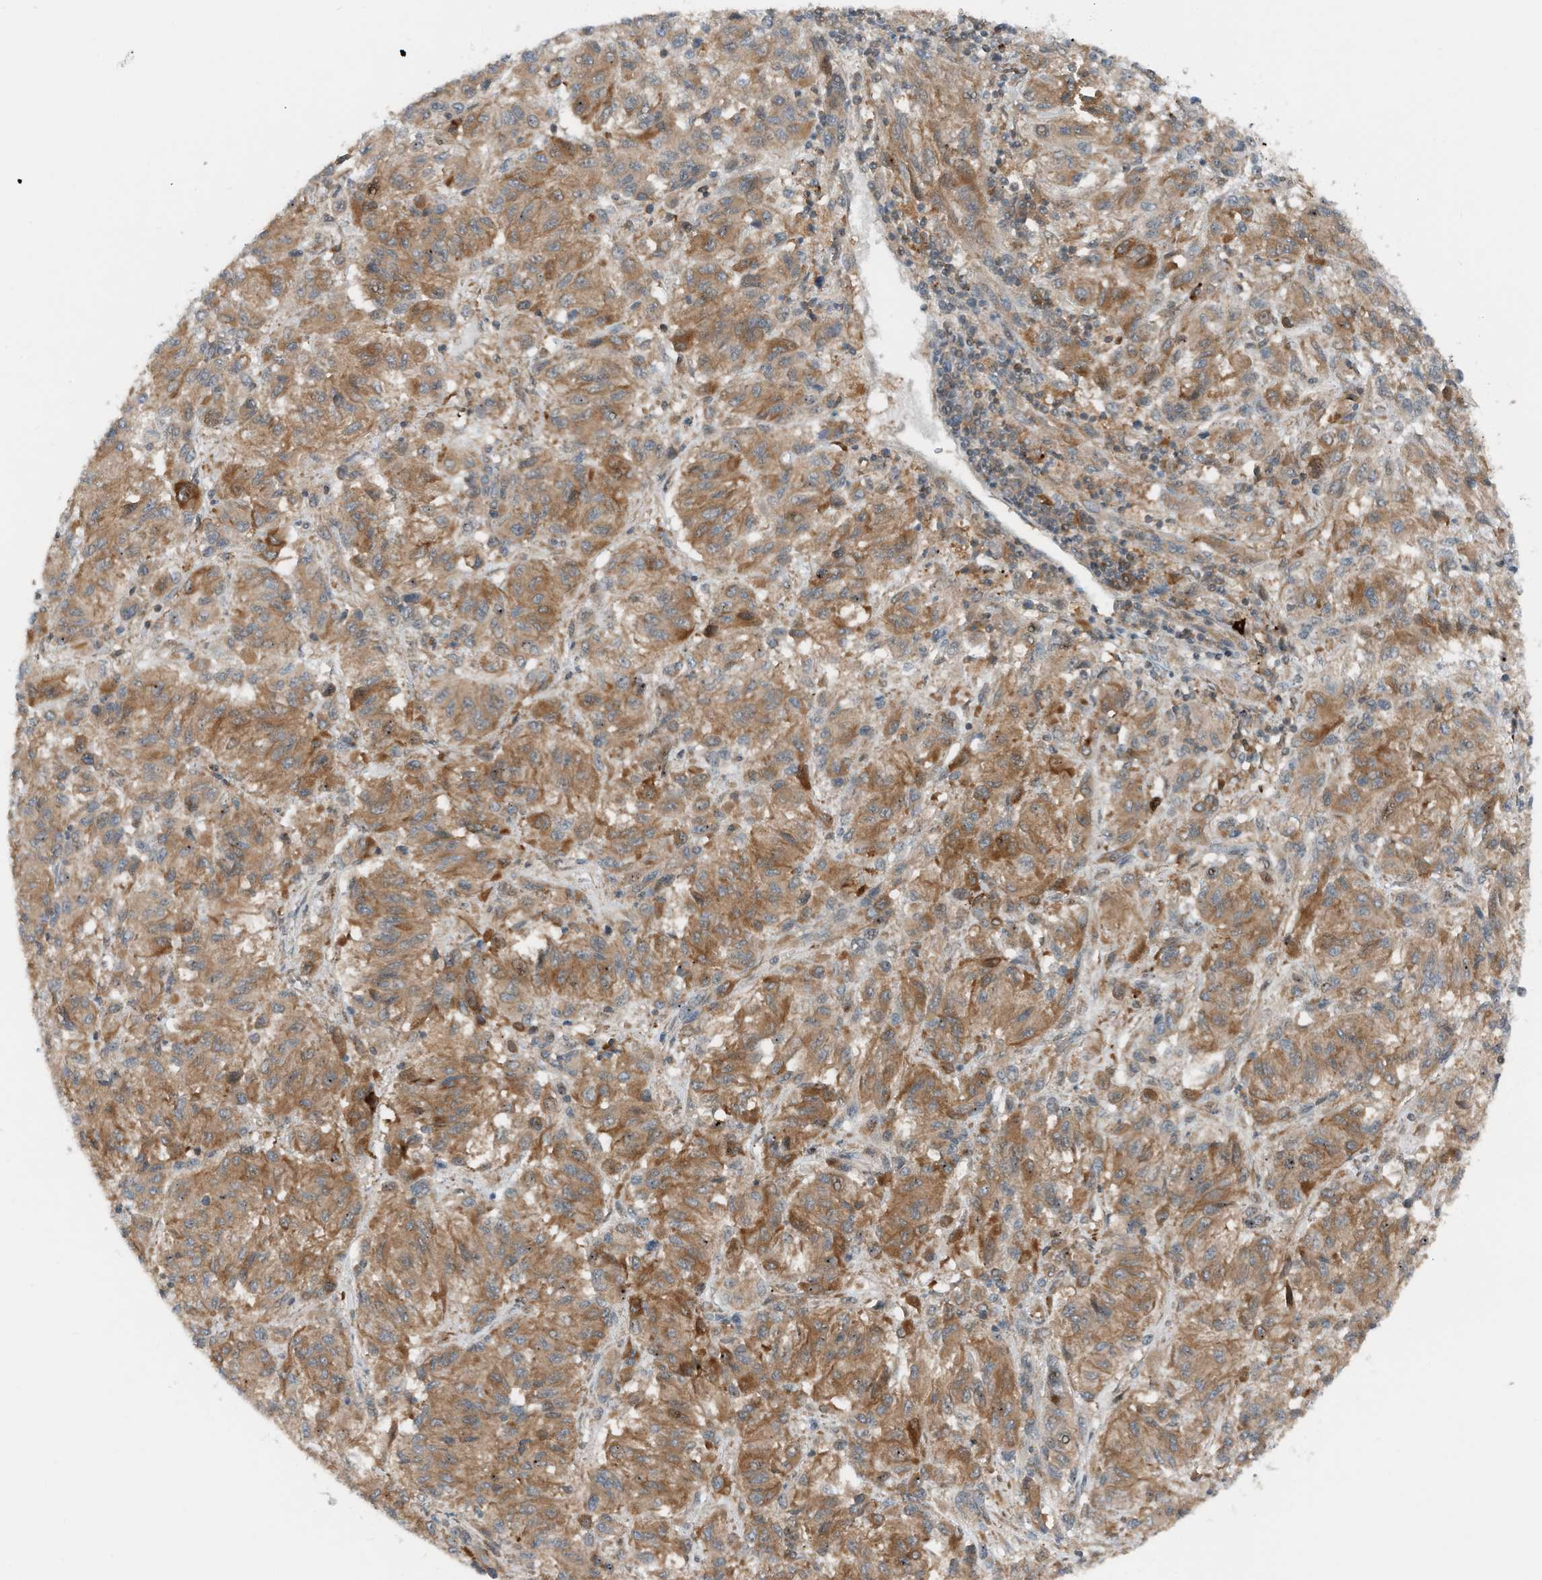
{"staining": {"intensity": "moderate", "quantity": ">75%", "location": "cytoplasmic/membranous"}, "tissue": "melanoma", "cell_type": "Tumor cells", "image_type": "cancer", "snomed": [{"axis": "morphology", "description": "Malignant melanoma, Metastatic site"}, {"axis": "topography", "description": "Lung"}], "caption": "Protein expression analysis of melanoma shows moderate cytoplasmic/membranous staining in about >75% of tumor cells. (brown staining indicates protein expression, while blue staining denotes nuclei).", "gene": "RMND1", "patient": {"sex": "male", "age": 64}}